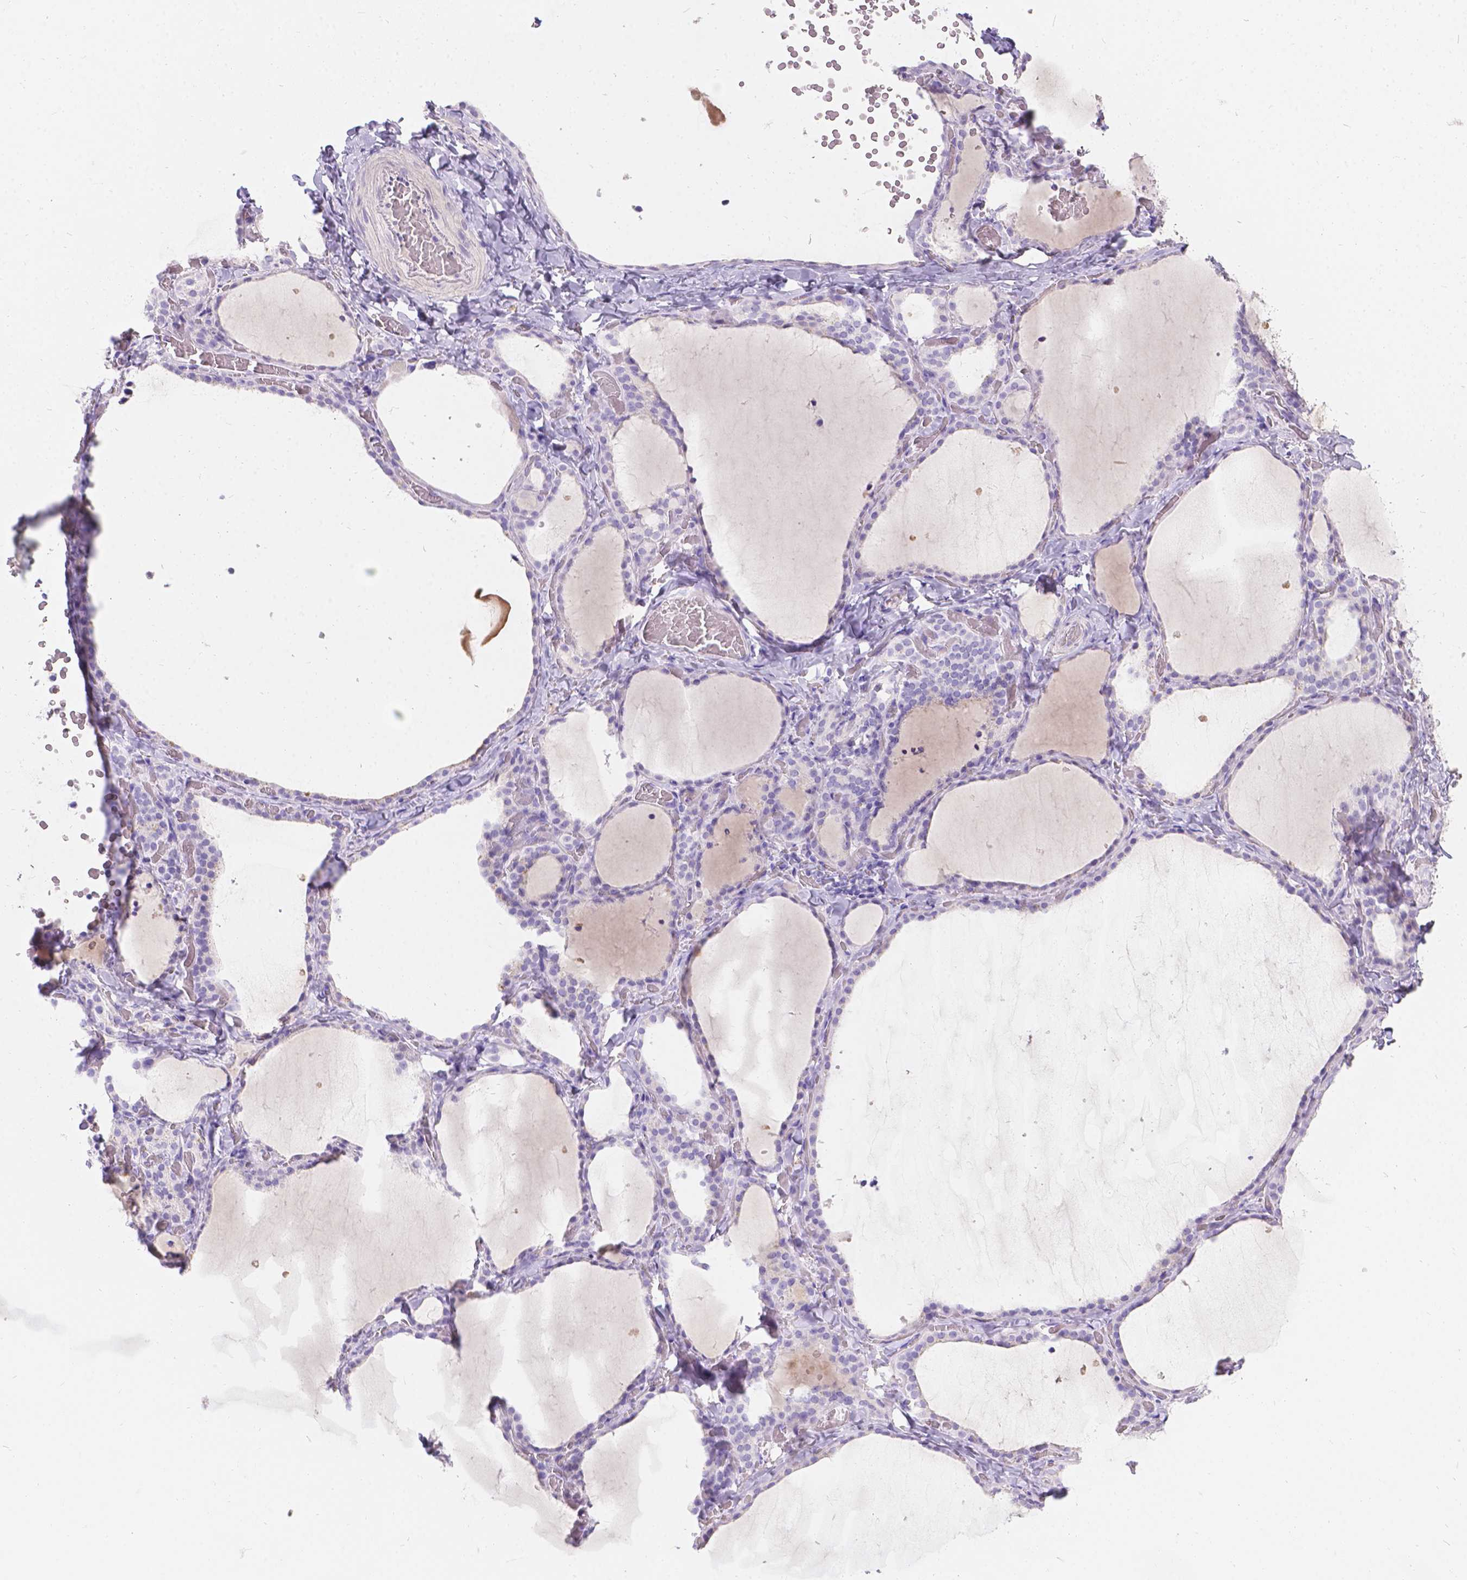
{"staining": {"intensity": "negative", "quantity": "none", "location": "none"}, "tissue": "thyroid gland", "cell_type": "Glandular cells", "image_type": "normal", "snomed": [{"axis": "morphology", "description": "Normal tissue, NOS"}, {"axis": "topography", "description": "Thyroid gland"}], "caption": "This is an IHC image of unremarkable thyroid gland. There is no expression in glandular cells.", "gene": "GNRHR", "patient": {"sex": "female", "age": 22}}